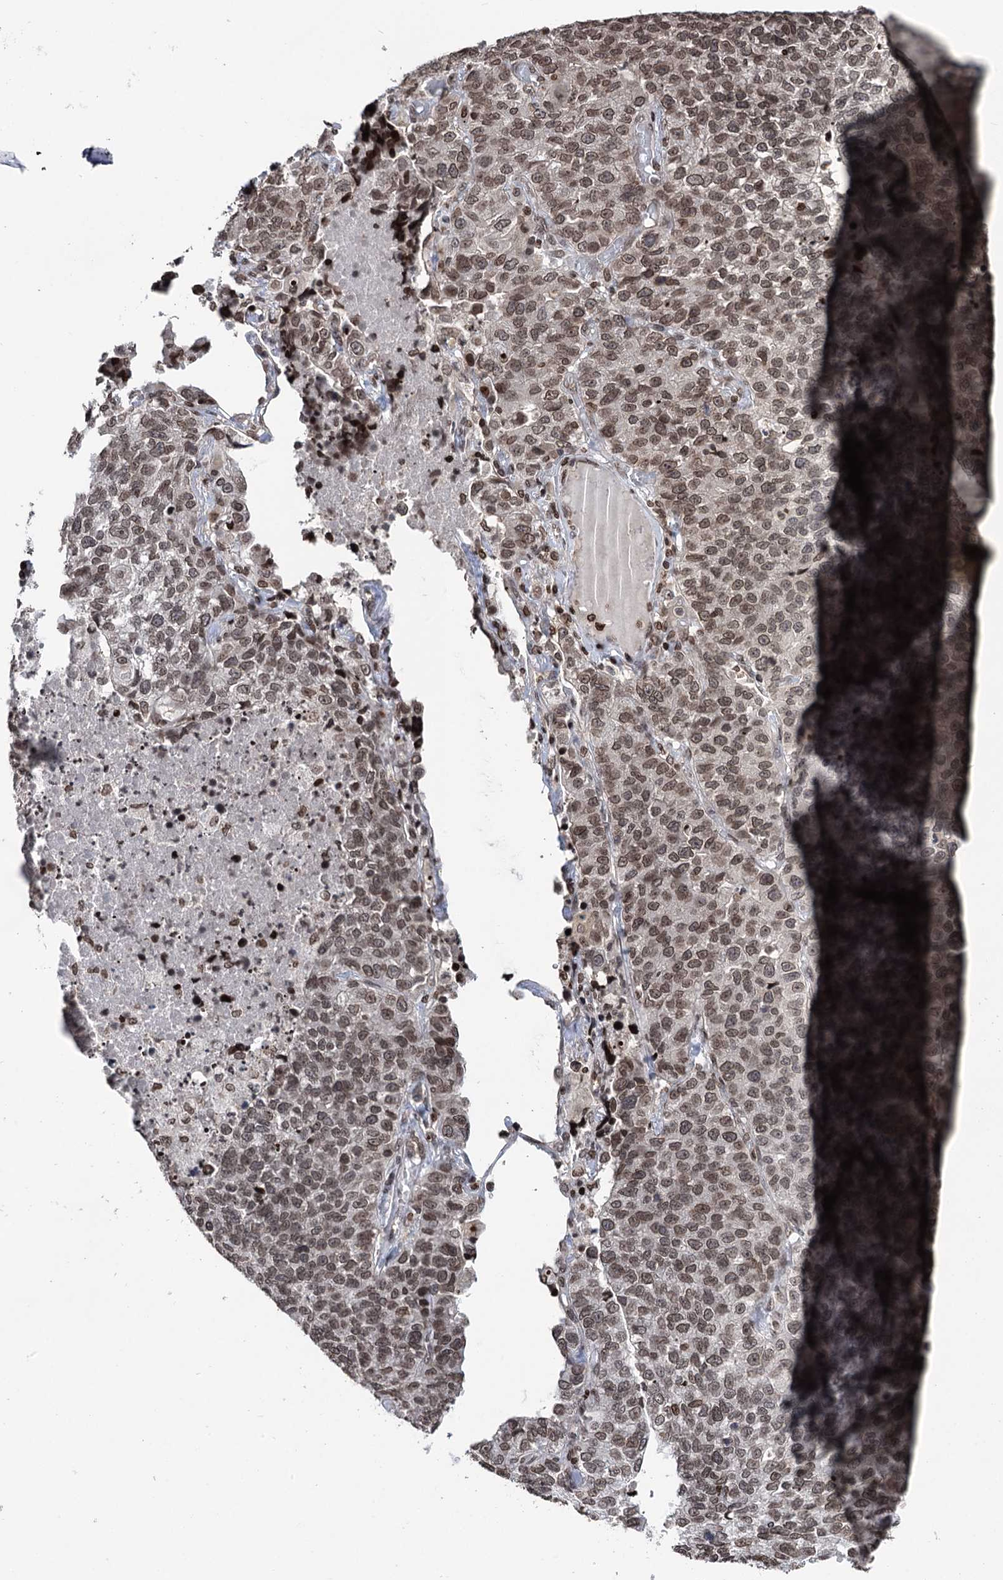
{"staining": {"intensity": "moderate", "quantity": ">75%", "location": "nuclear"}, "tissue": "lung cancer", "cell_type": "Tumor cells", "image_type": "cancer", "snomed": [{"axis": "morphology", "description": "Adenocarcinoma, NOS"}, {"axis": "topography", "description": "Lung"}], "caption": "Human lung cancer stained with a protein marker exhibits moderate staining in tumor cells.", "gene": "CCDC77", "patient": {"sex": "male", "age": 49}}